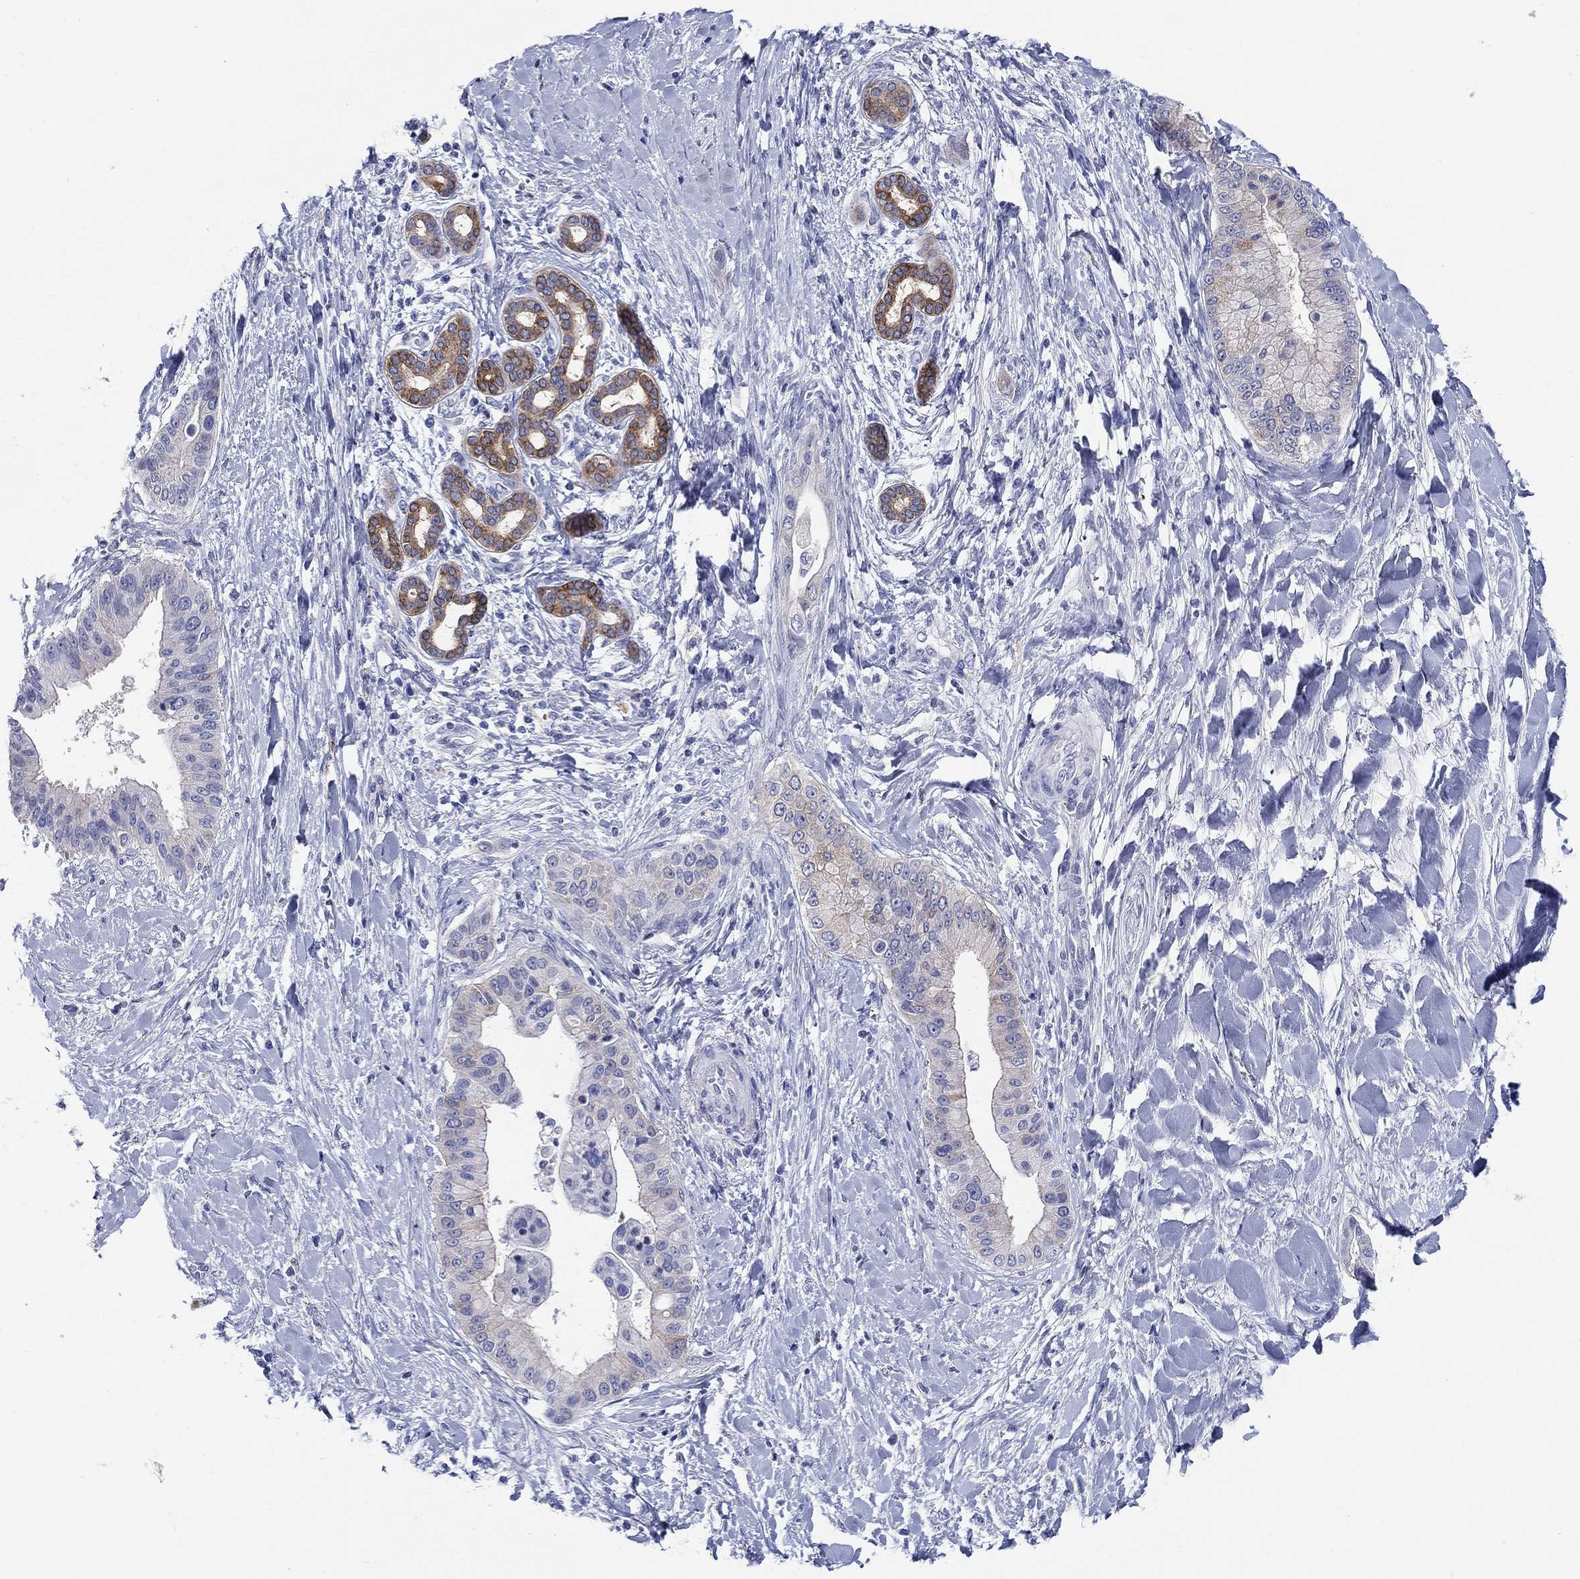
{"staining": {"intensity": "moderate", "quantity": "<25%", "location": "cytoplasmic/membranous"}, "tissue": "liver cancer", "cell_type": "Tumor cells", "image_type": "cancer", "snomed": [{"axis": "morphology", "description": "Cholangiocarcinoma"}, {"axis": "topography", "description": "Liver"}], "caption": "Immunohistochemistry micrograph of neoplastic tissue: cholangiocarcinoma (liver) stained using immunohistochemistry exhibits low levels of moderate protein expression localized specifically in the cytoplasmic/membranous of tumor cells, appearing as a cytoplasmic/membranous brown color.", "gene": "RAP1GAP", "patient": {"sex": "female", "age": 54}}